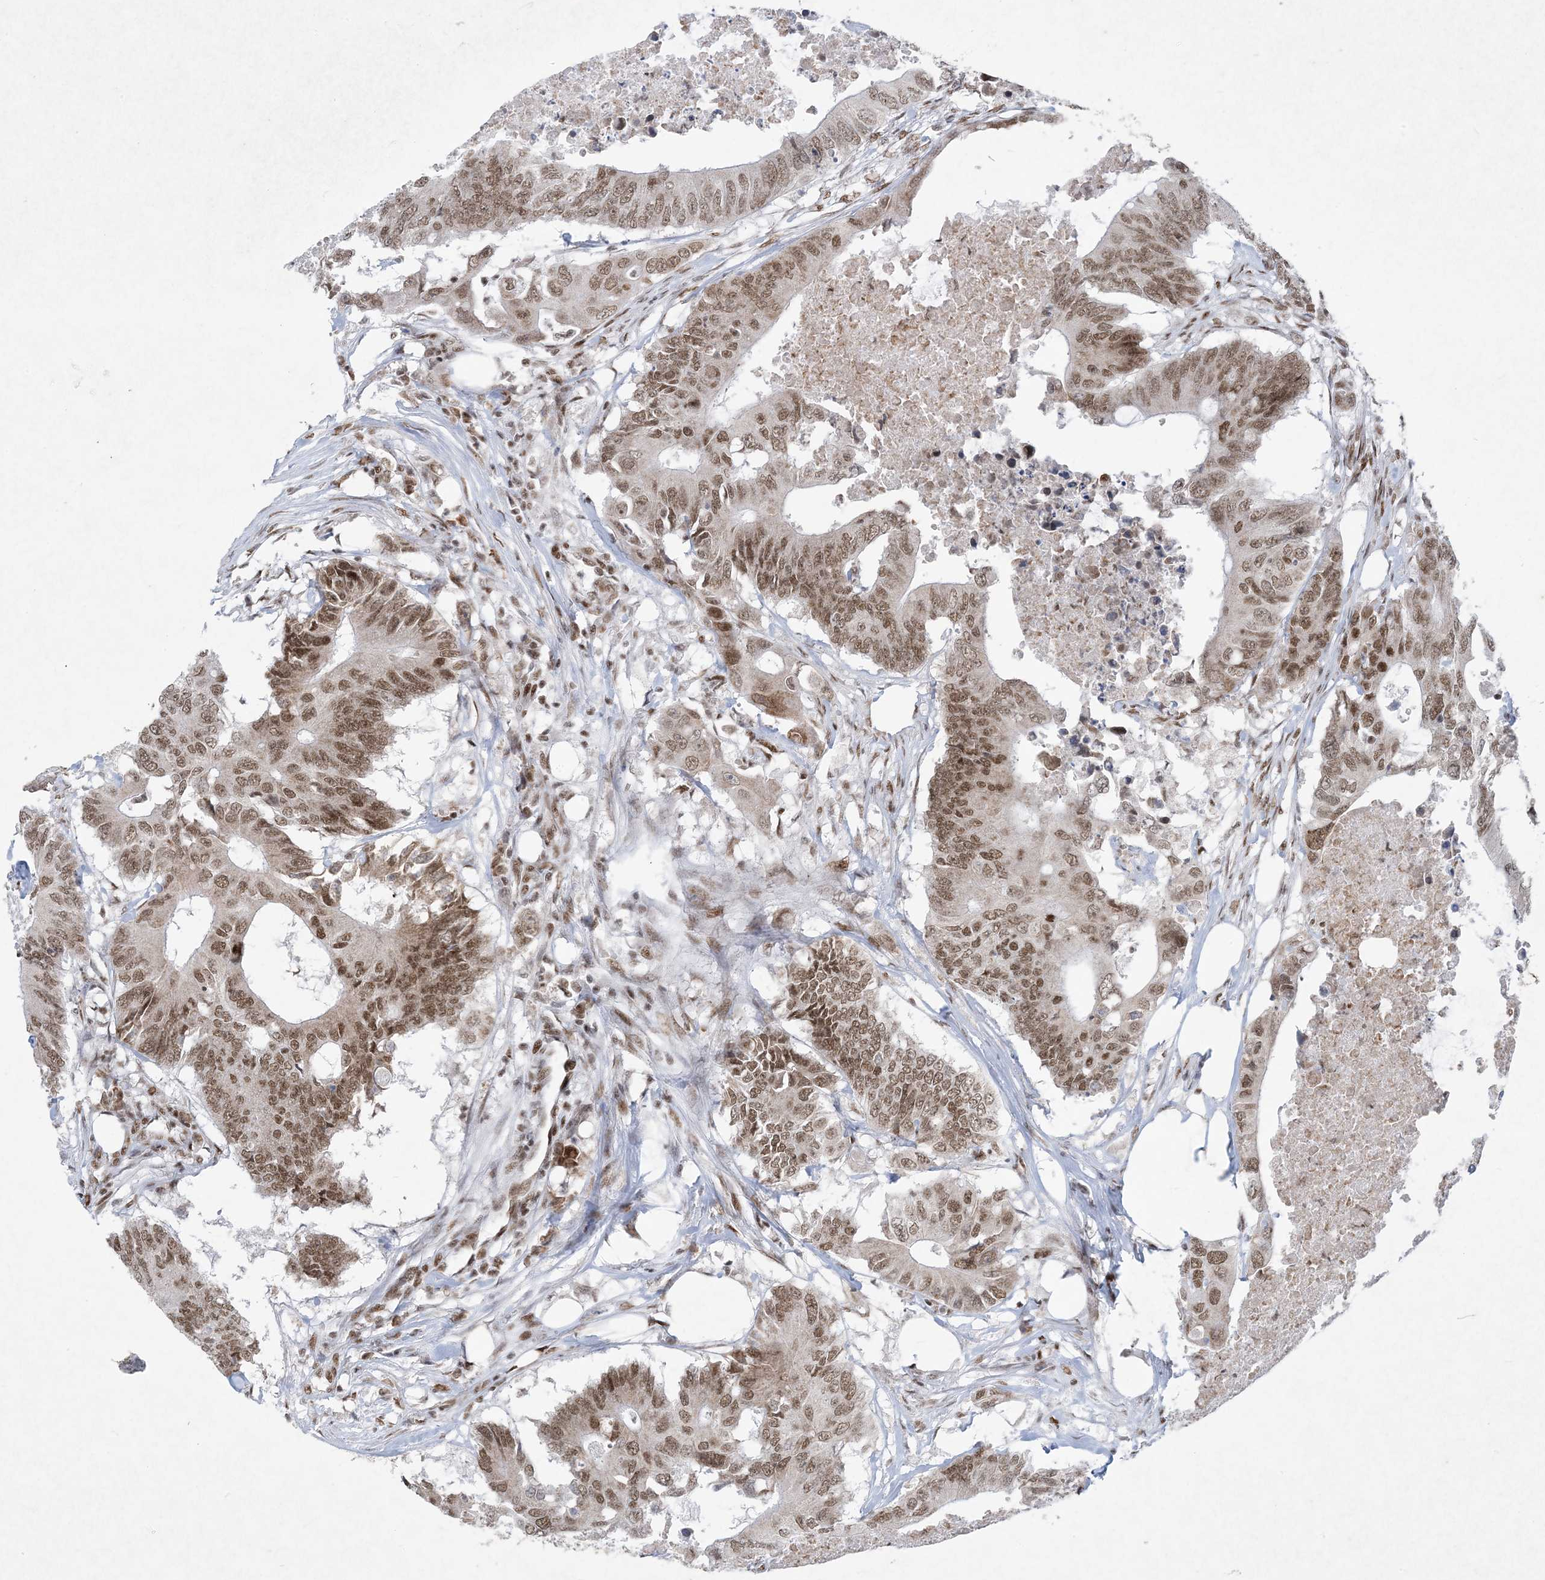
{"staining": {"intensity": "moderate", "quantity": ">75%", "location": "nuclear"}, "tissue": "colorectal cancer", "cell_type": "Tumor cells", "image_type": "cancer", "snomed": [{"axis": "morphology", "description": "Adenocarcinoma, NOS"}, {"axis": "topography", "description": "Colon"}], "caption": "Brown immunohistochemical staining in human colorectal adenocarcinoma exhibits moderate nuclear staining in about >75% of tumor cells.", "gene": "PKNOX2", "patient": {"sex": "male", "age": 71}}